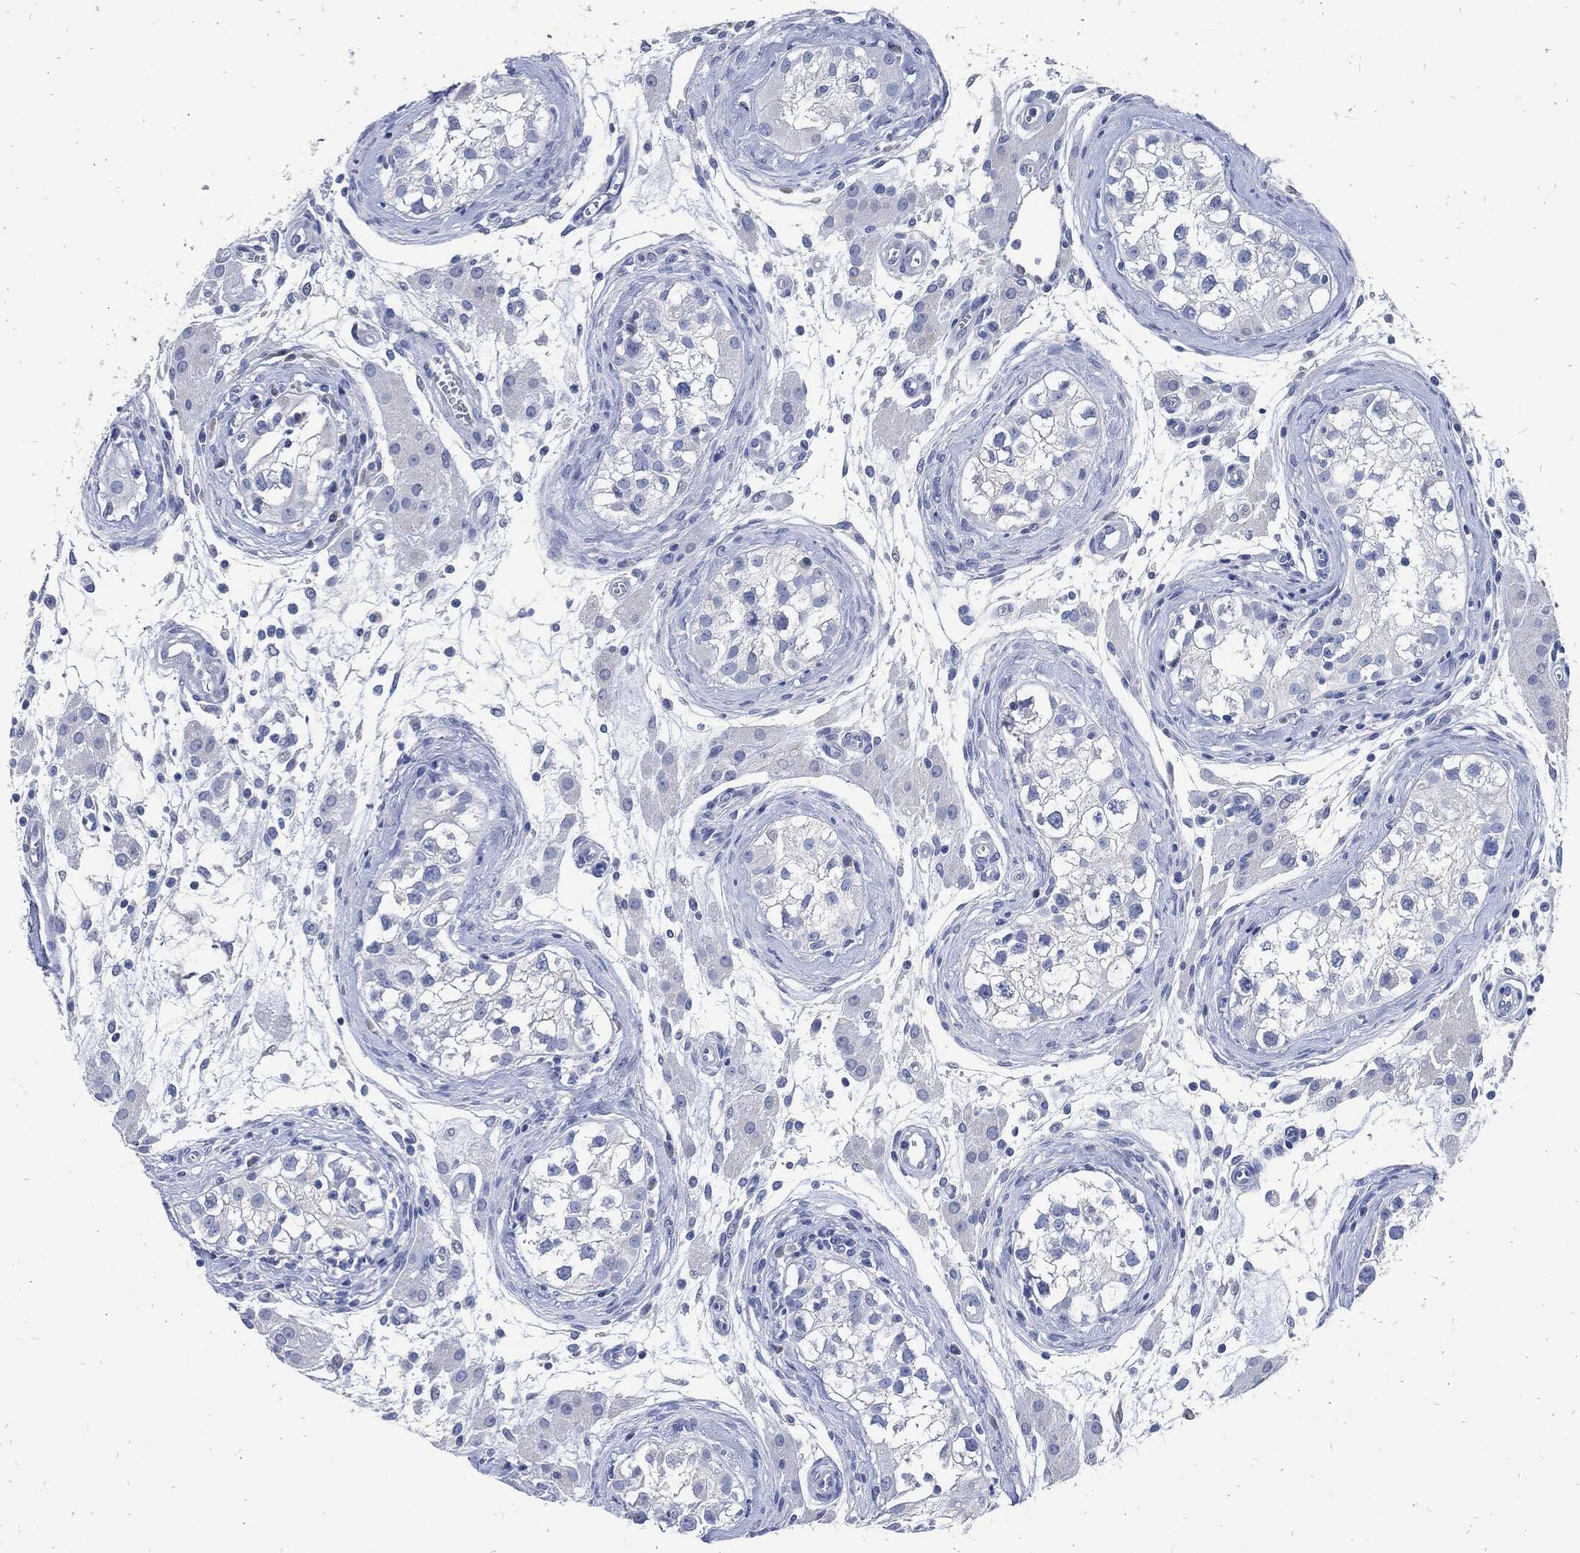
{"staining": {"intensity": "negative", "quantity": "none", "location": "none"}, "tissue": "testis cancer", "cell_type": "Tumor cells", "image_type": "cancer", "snomed": [{"axis": "morphology", "description": "Seminoma, NOS"}, {"axis": "morphology", "description": "Carcinoma, Embryonal, NOS"}, {"axis": "topography", "description": "Testis"}], "caption": "Tumor cells are negative for brown protein staining in seminoma (testis).", "gene": "FABP4", "patient": {"sex": "male", "age": 22}}